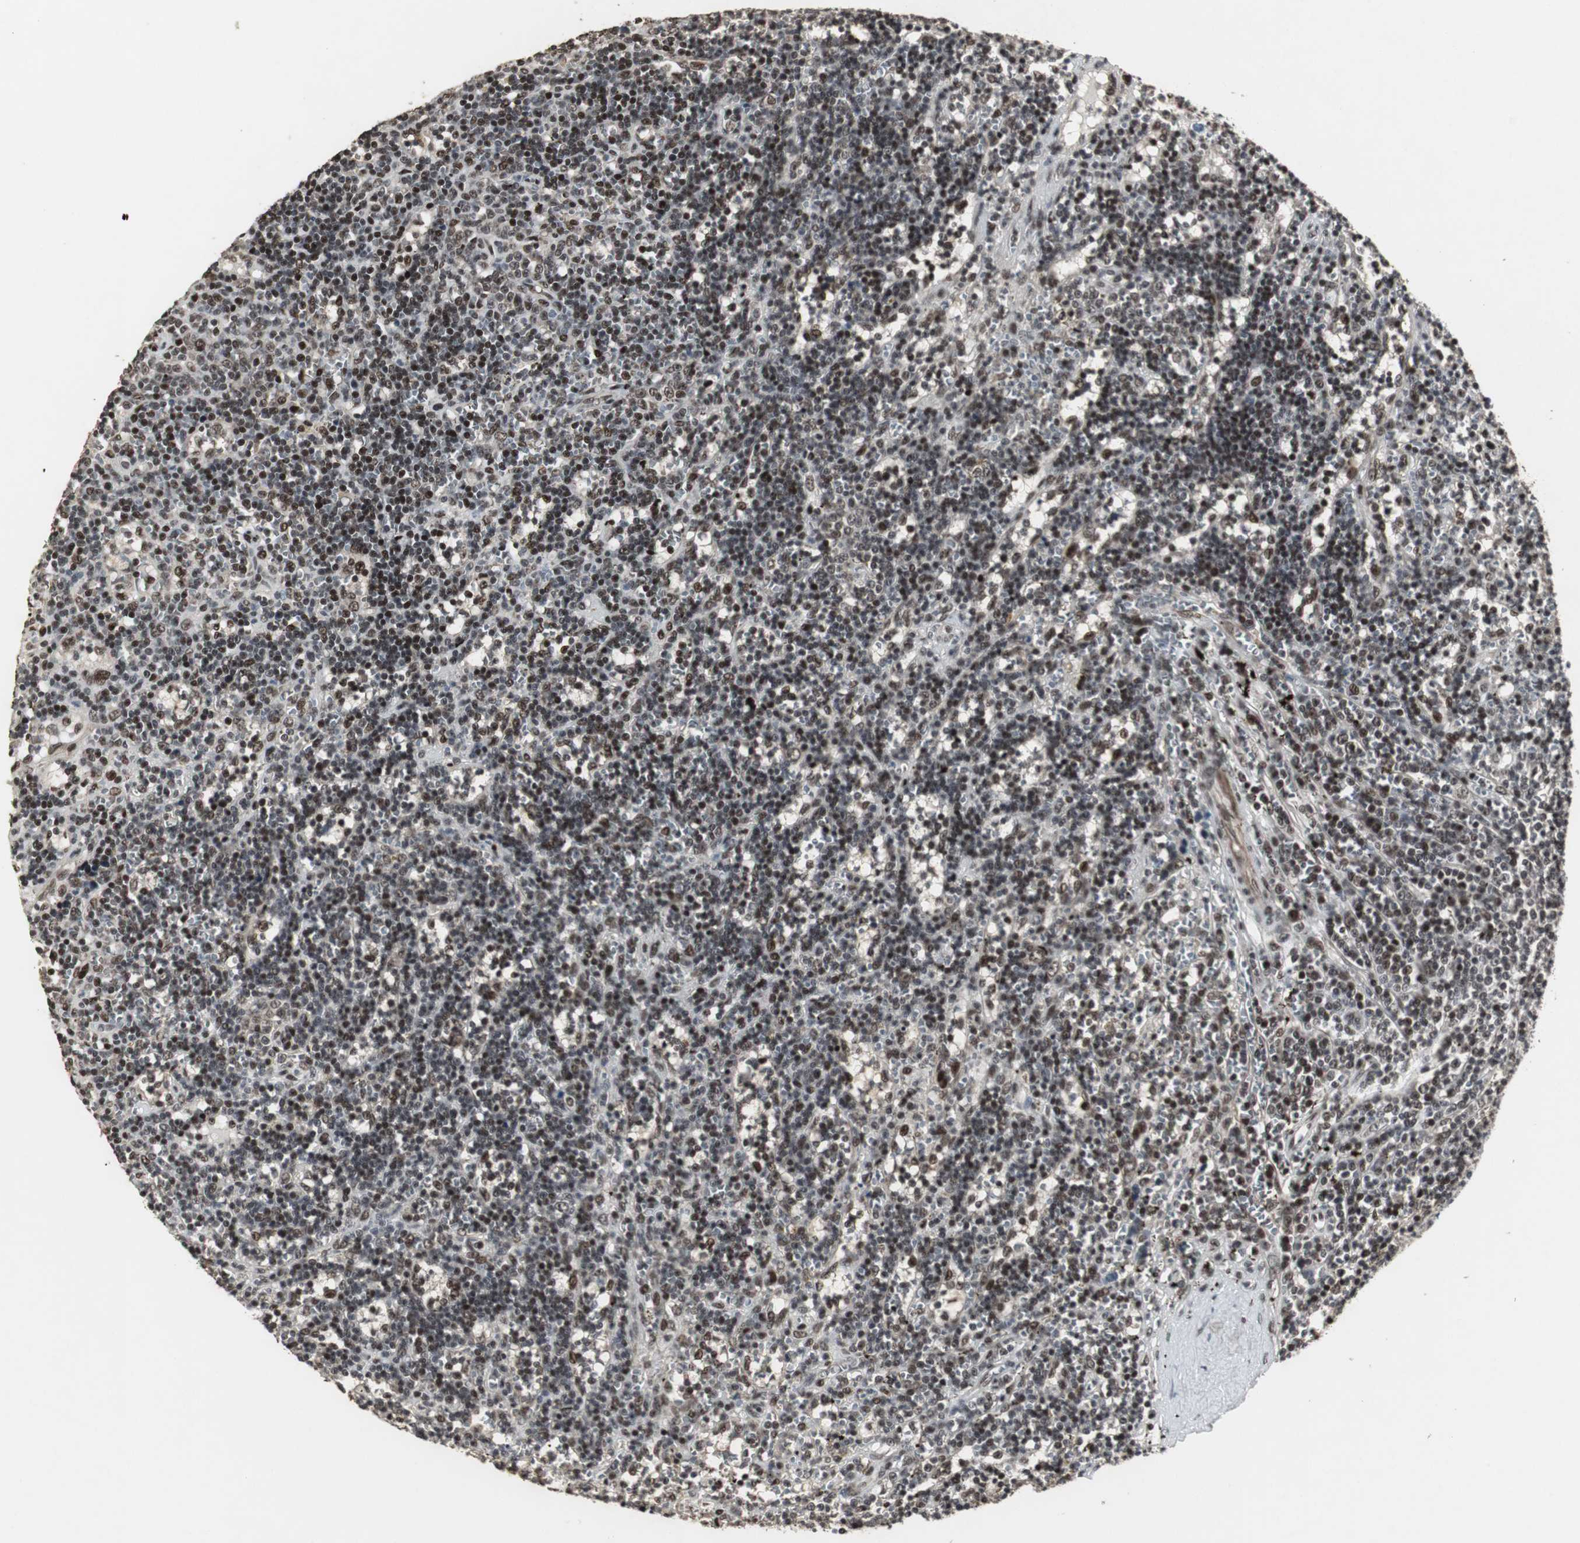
{"staining": {"intensity": "strong", "quantity": ">75%", "location": "nuclear"}, "tissue": "lymphoma", "cell_type": "Tumor cells", "image_type": "cancer", "snomed": [{"axis": "morphology", "description": "Malignant lymphoma, non-Hodgkin's type, Low grade"}, {"axis": "topography", "description": "Spleen"}], "caption": "High-magnification brightfield microscopy of lymphoma stained with DAB (brown) and counterstained with hematoxylin (blue). tumor cells exhibit strong nuclear positivity is appreciated in approximately>75% of cells.", "gene": "TAF5", "patient": {"sex": "male", "age": 60}}